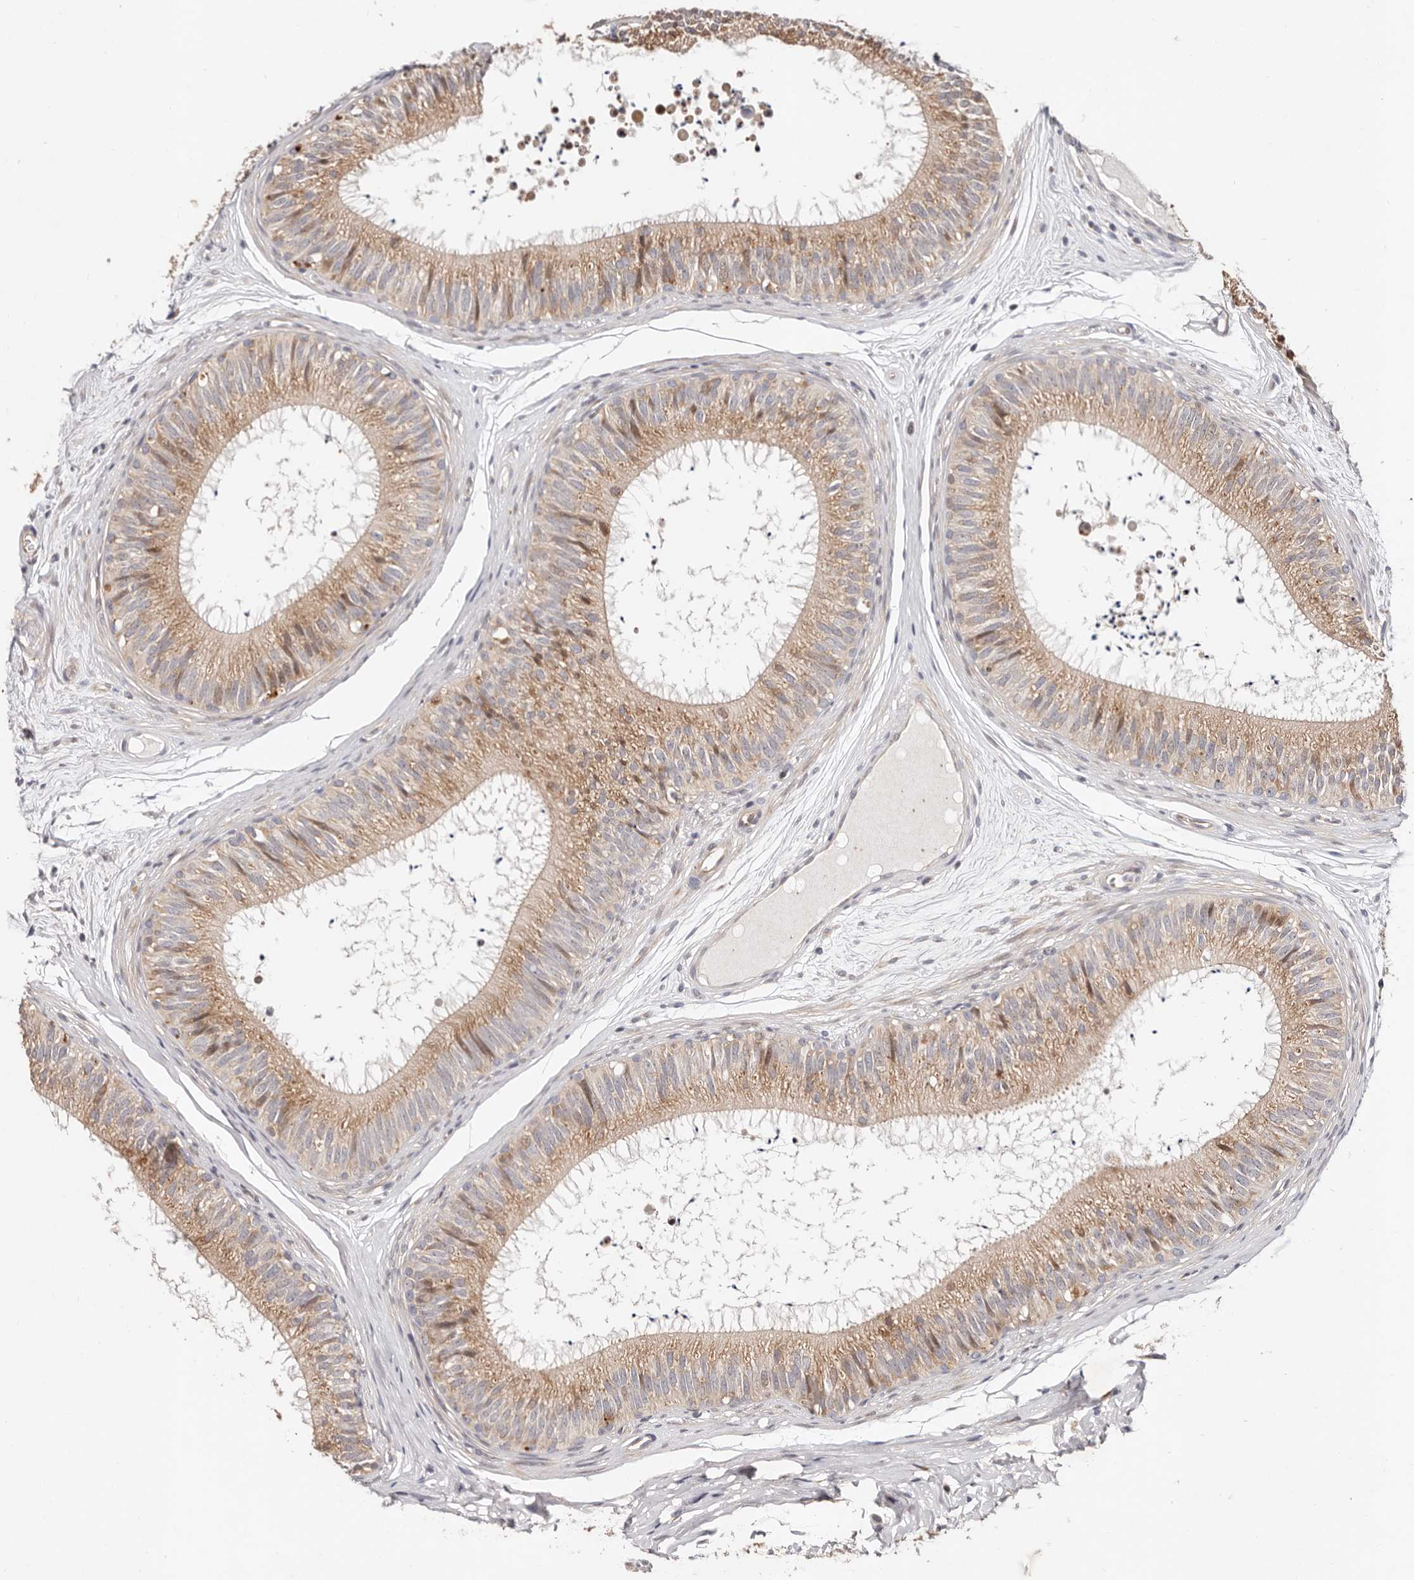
{"staining": {"intensity": "moderate", "quantity": ">75%", "location": "cytoplasmic/membranous"}, "tissue": "epididymis", "cell_type": "Glandular cells", "image_type": "normal", "snomed": [{"axis": "morphology", "description": "Normal tissue, NOS"}, {"axis": "topography", "description": "Epididymis"}], "caption": "IHC image of unremarkable human epididymis stained for a protein (brown), which reveals medium levels of moderate cytoplasmic/membranous positivity in about >75% of glandular cells.", "gene": "USP33", "patient": {"sex": "male", "age": 29}}